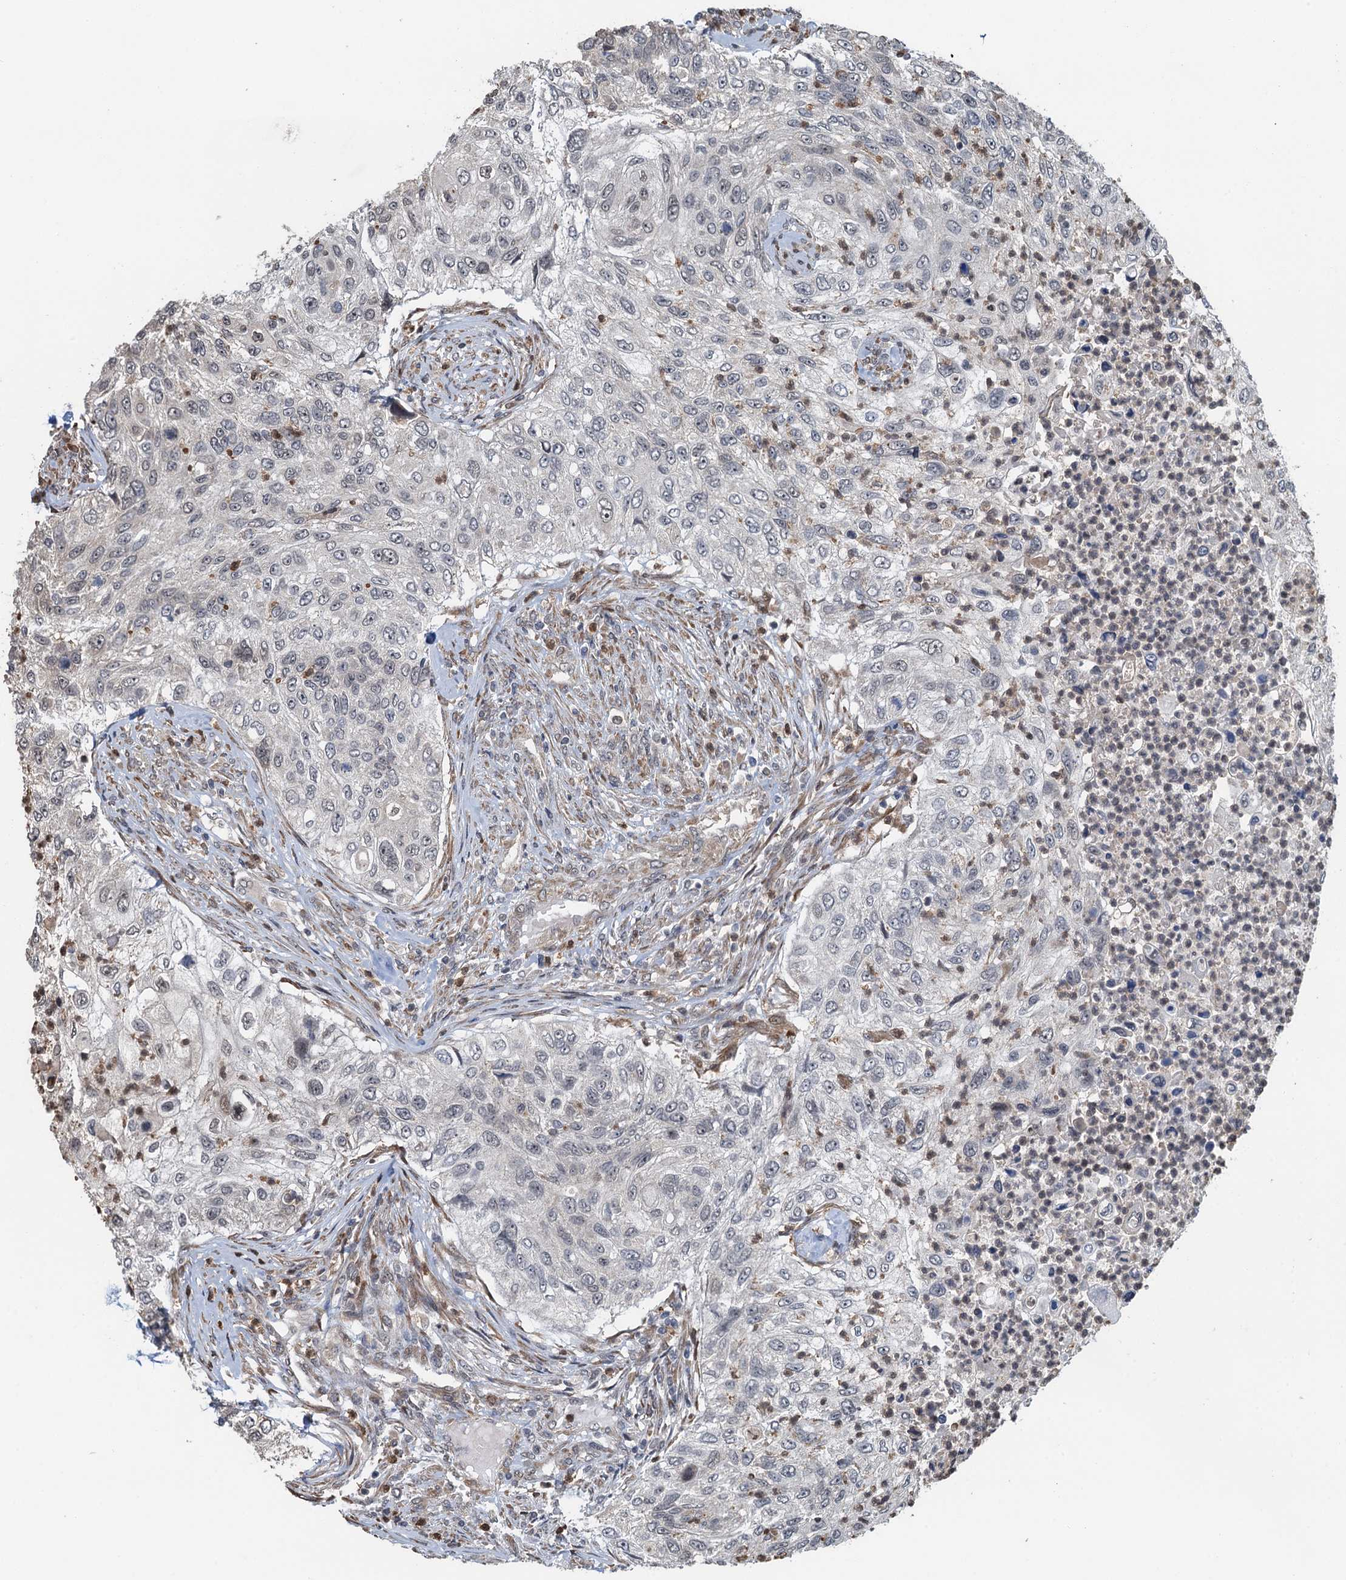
{"staining": {"intensity": "negative", "quantity": "none", "location": "none"}, "tissue": "urothelial cancer", "cell_type": "Tumor cells", "image_type": "cancer", "snomed": [{"axis": "morphology", "description": "Urothelial carcinoma, High grade"}, {"axis": "topography", "description": "Urinary bladder"}], "caption": "Tumor cells are negative for protein expression in human high-grade urothelial carcinoma.", "gene": "WHAMM", "patient": {"sex": "female", "age": 60}}